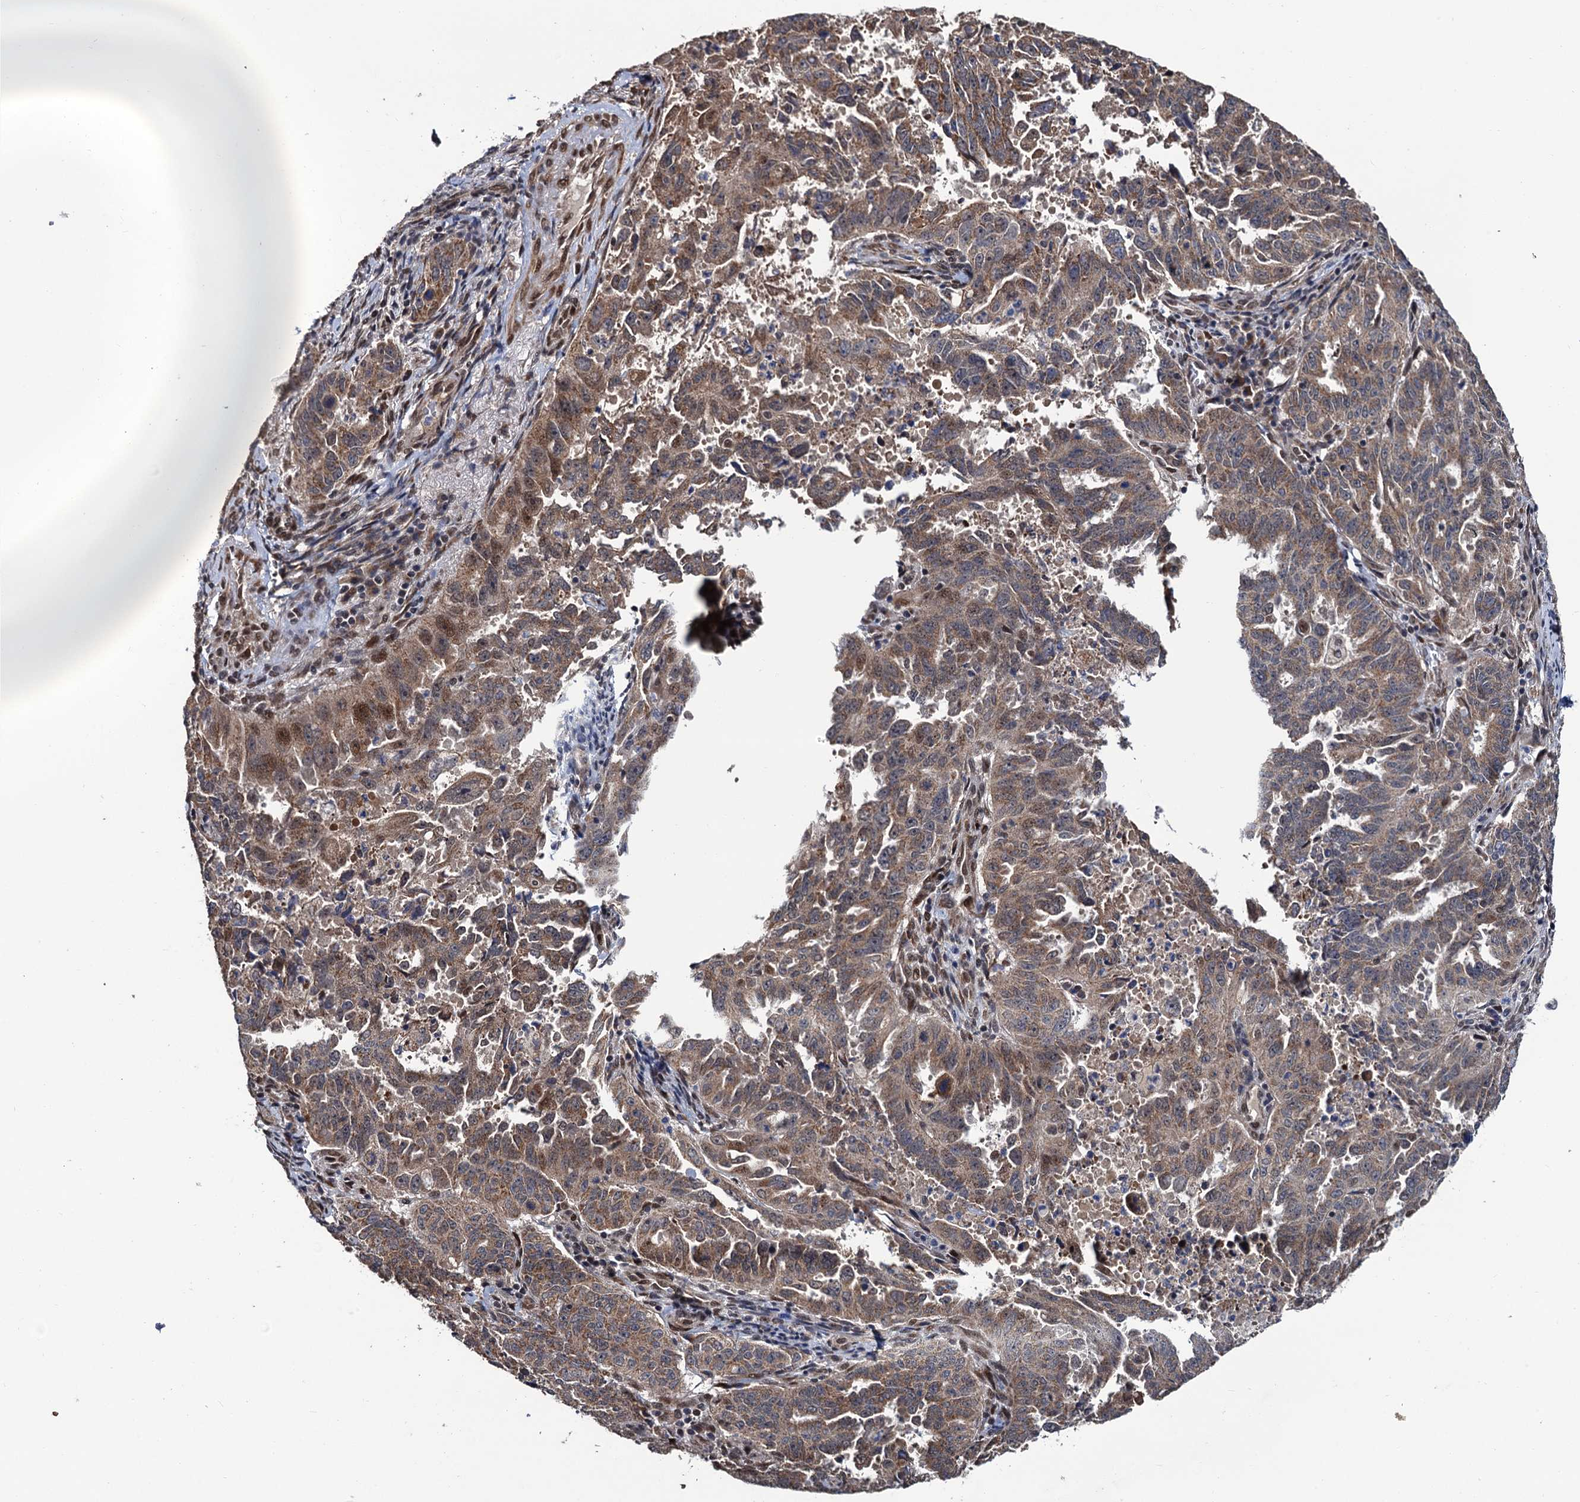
{"staining": {"intensity": "moderate", "quantity": ">75%", "location": "cytoplasmic/membranous,nuclear"}, "tissue": "endometrial cancer", "cell_type": "Tumor cells", "image_type": "cancer", "snomed": [{"axis": "morphology", "description": "Adenocarcinoma, NOS"}, {"axis": "topography", "description": "Endometrium"}], "caption": "Endometrial adenocarcinoma was stained to show a protein in brown. There is medium levels of moderate cytoplasmic/membranous and nuclear expression in approximately >75% of tumor cells.", "gene": "LRRC63", "patient": {"sex": "female", "age": 65}}